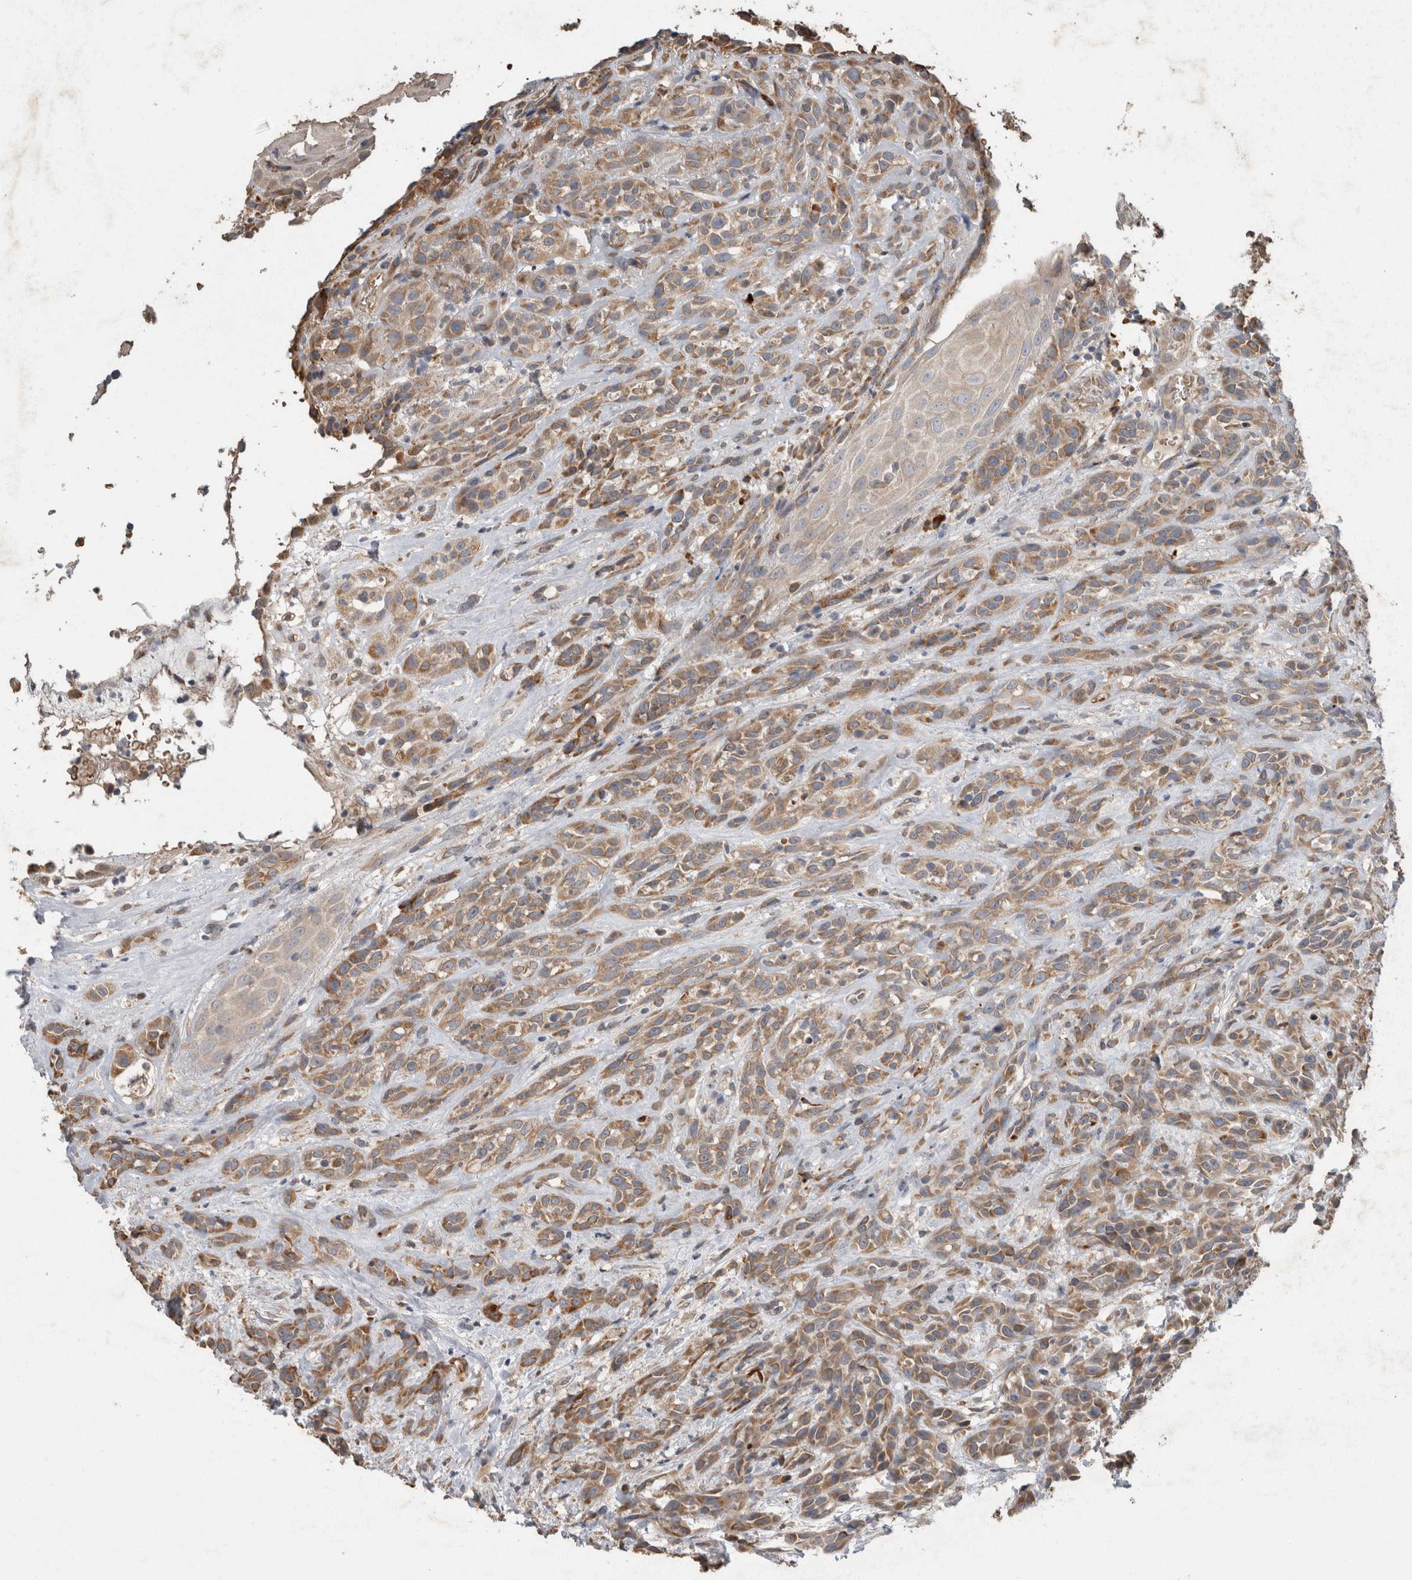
{"staining": {"intensity": "moderate", "quantity": ">75%", "location": "cytoplasmic/membranous"}, "tissue": "head and neck cancer", "cell_type": "Tumor cells", "image_type": "cancer", "snomed": [{"axis": "morphology", "description": "Normal tissue, NOS"}, {"axis": "morphology", "description": "Squamous cell carcinoma, NOS"}, {"axis": "topography", "description": "Cartilage tissue"}, {"axis": "topography", "description": "Head-Neck"}], "caption": "A brown stain highlights moderate cytoplasmic/membranous positivity of a protein in human squamous cell carcinoma (head and neck) tumor cells.", "gene": "ADGRL3", "patient": {"sex": "male", "age": 62}}